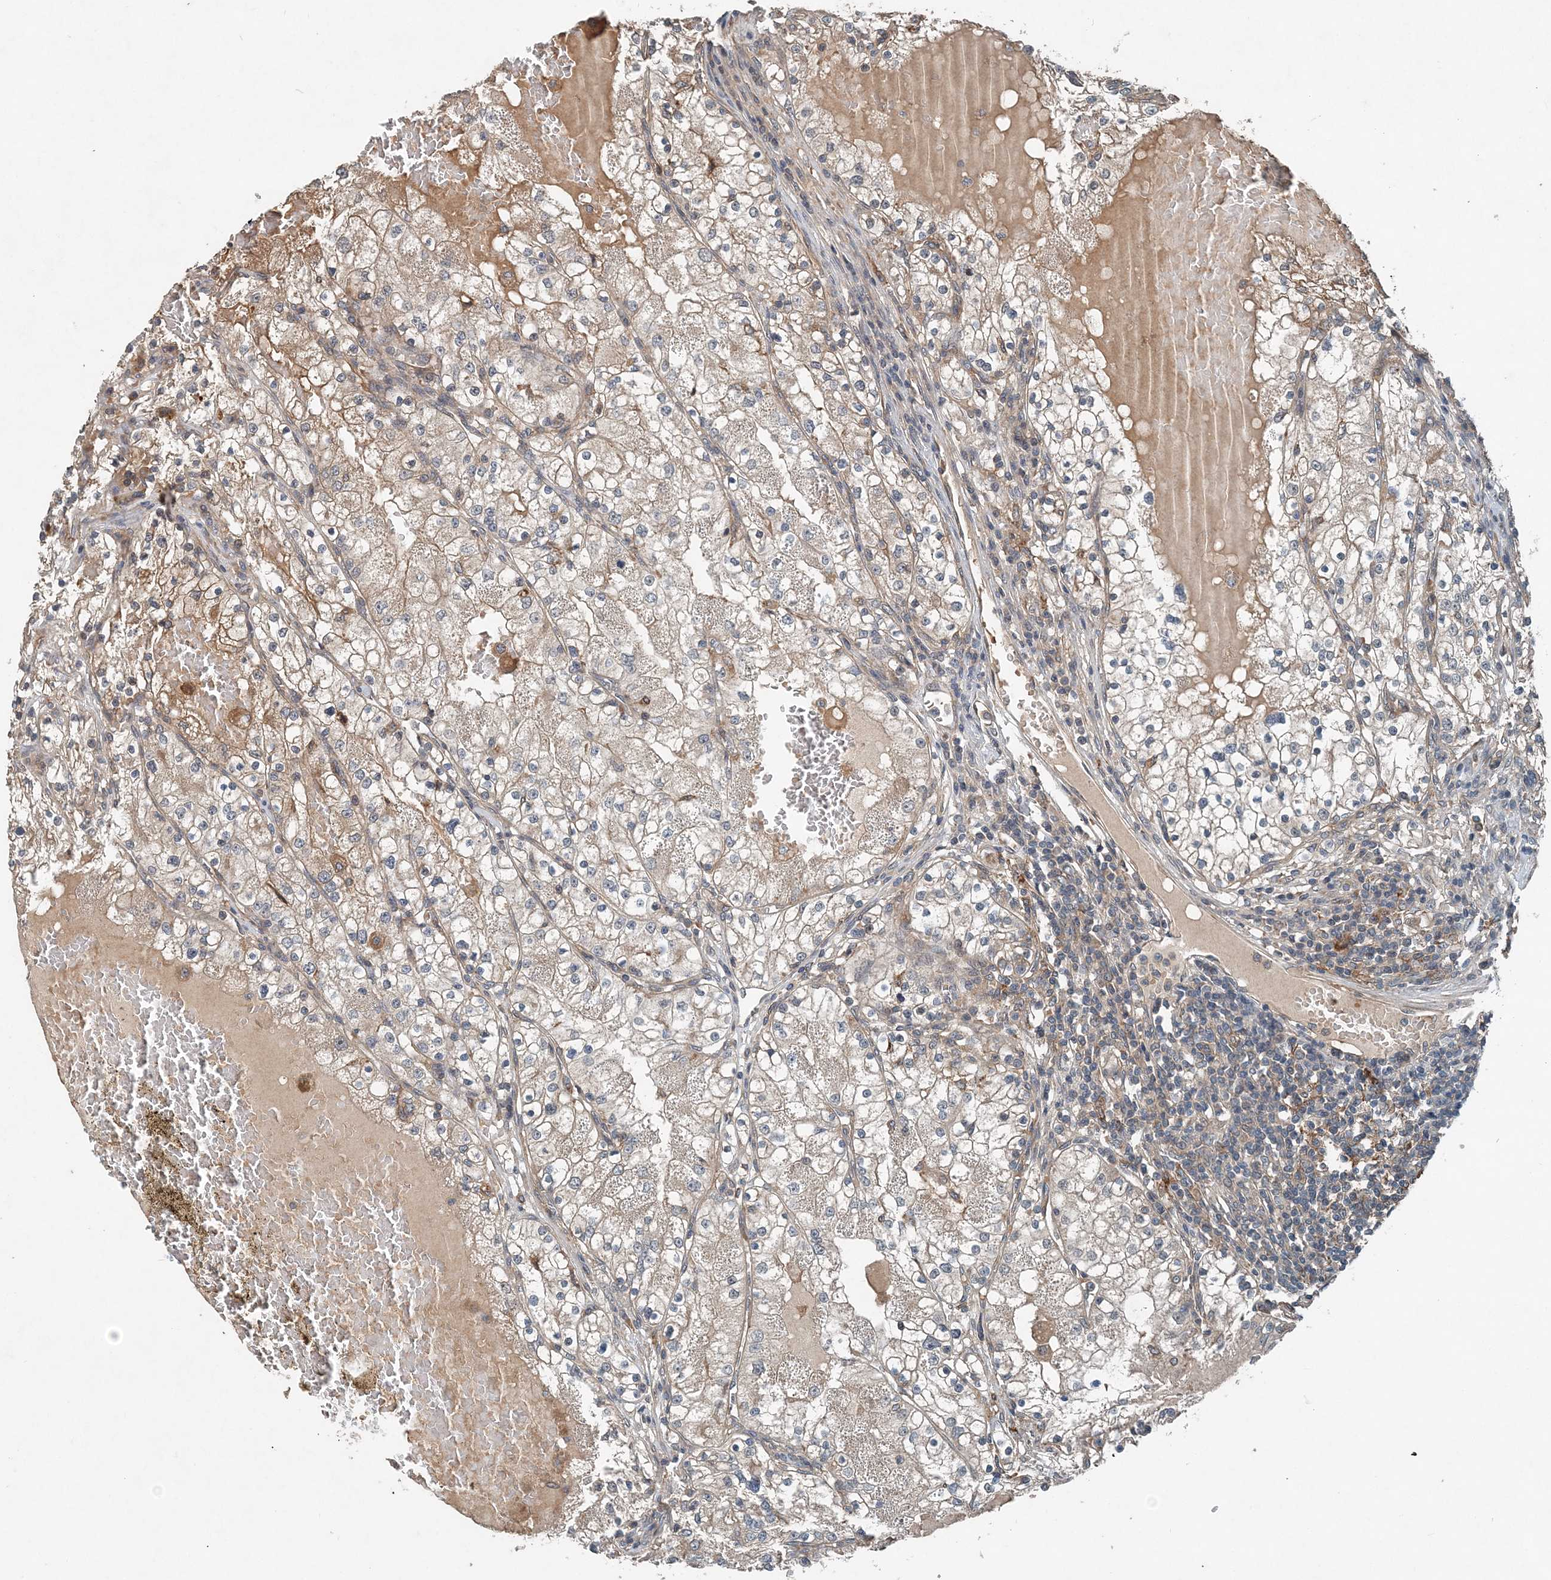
{"staining": {"intensity": "moderate", "quantity": "<25%", "location": "cytoplasmic/membranous"}, "tissue": "renal cancer", "cell_type": "Tumor cells", "image_type": "cancer", "snomed": [{"axis": "morphology", "description": "Normal tissue, NOS"}, {"axis": "morphology", "description": "Adenocarcinoma, NOS"}, {"axis": "topography", "description": "Kidney"}], "caption": "IHC micrograph of renal cancer stained for a protein (brown), which exhibits low levels of moderate cytoplasmic/membranous staining in about <25% of tumor cells.", "gene": "SMPD3", "patient": {"sex": "male", "age": 68}}